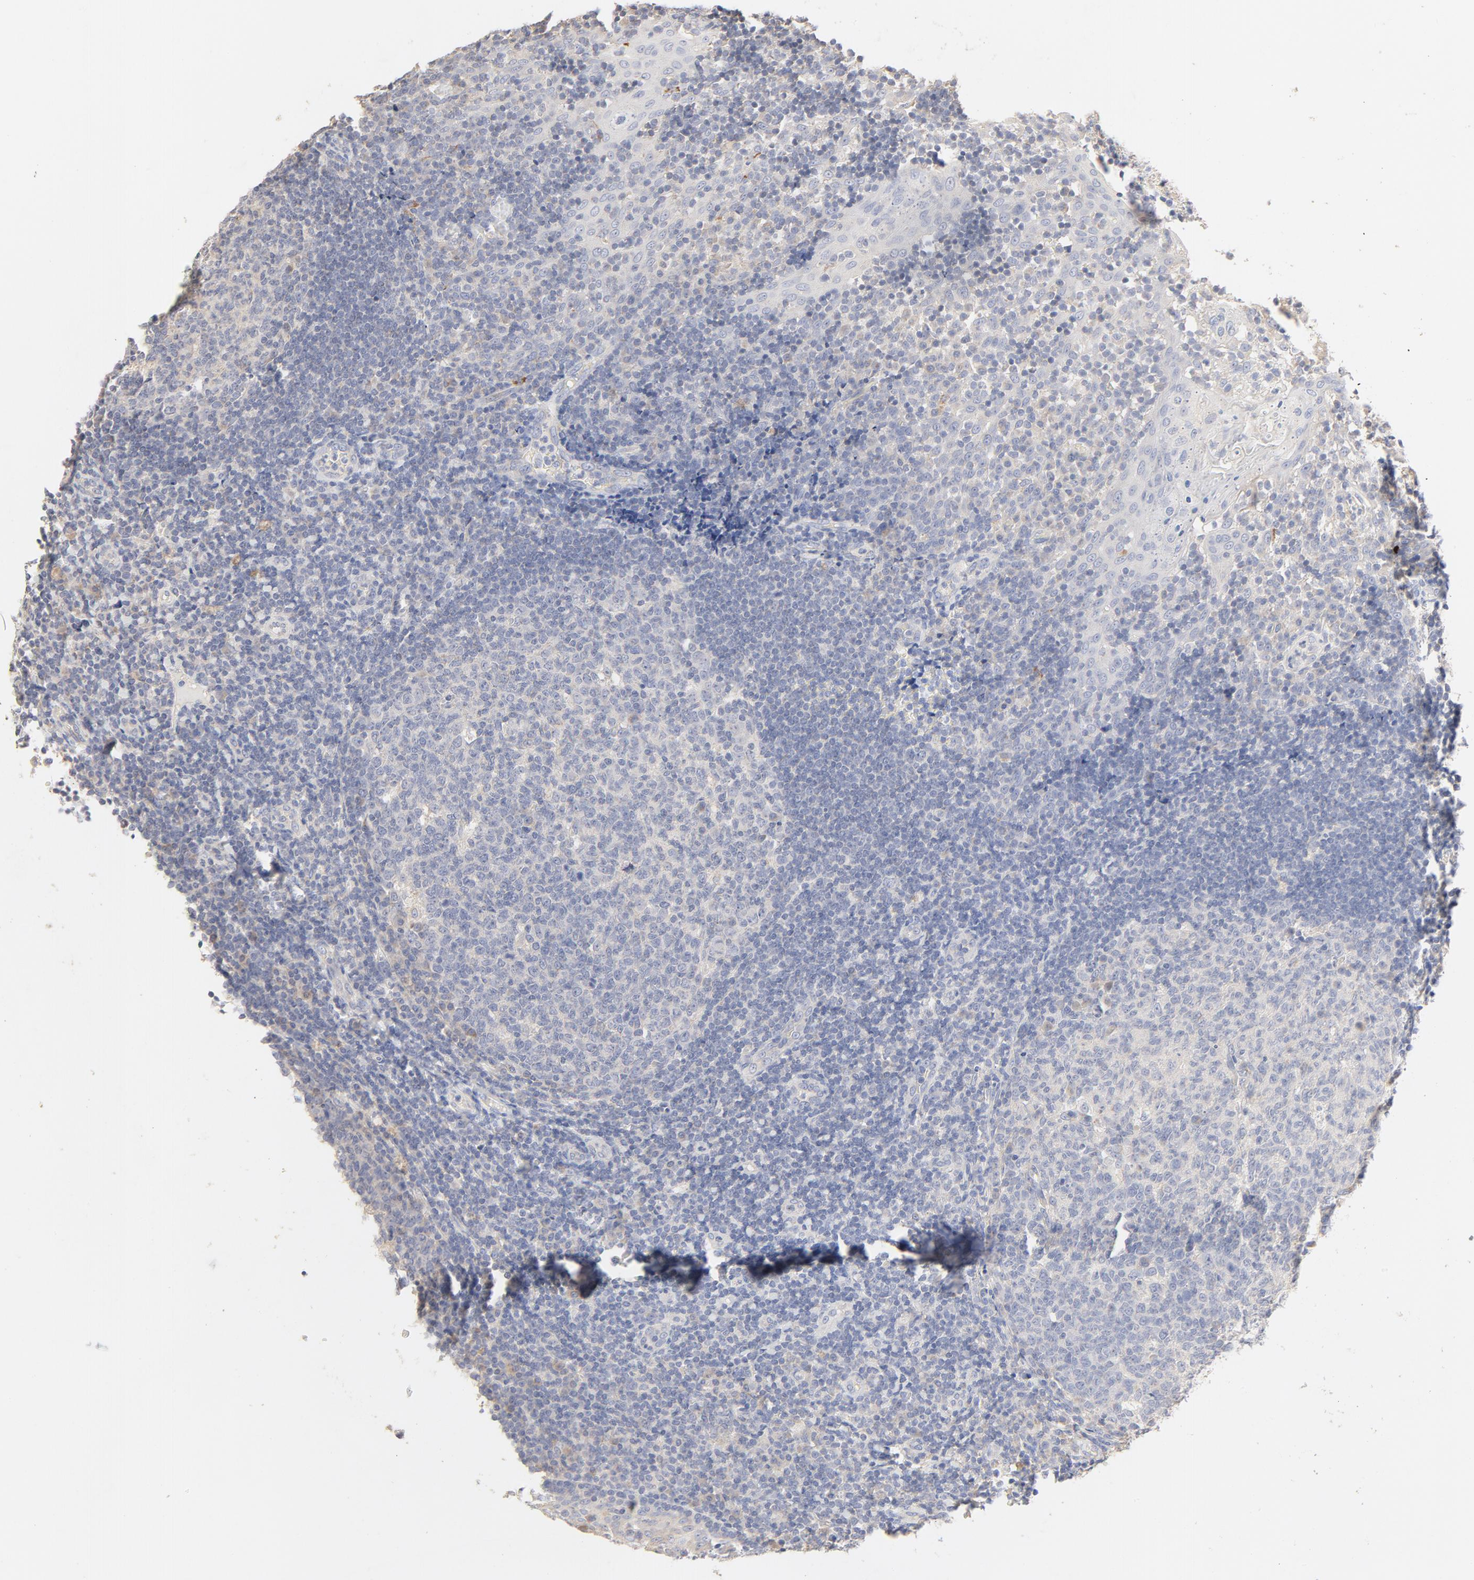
{"staining": {"intensity": "negative", "quantity": "none", "location": "none"}, "tissue": "tonsil", "cell_type": "Germinal center cells", "image_type": "normal", "snomed": [{"axis": "morphology", "description": "Normal tissue, NOS"}, {"axis": "topography", "description": "Tonsil"}], "caption": "Immunohistochemical staining of normal human tonsil displays no significant positivity in germinal center cells.", "gene": "FCGBP", "patient": {"sex": "female", "age": 40}}